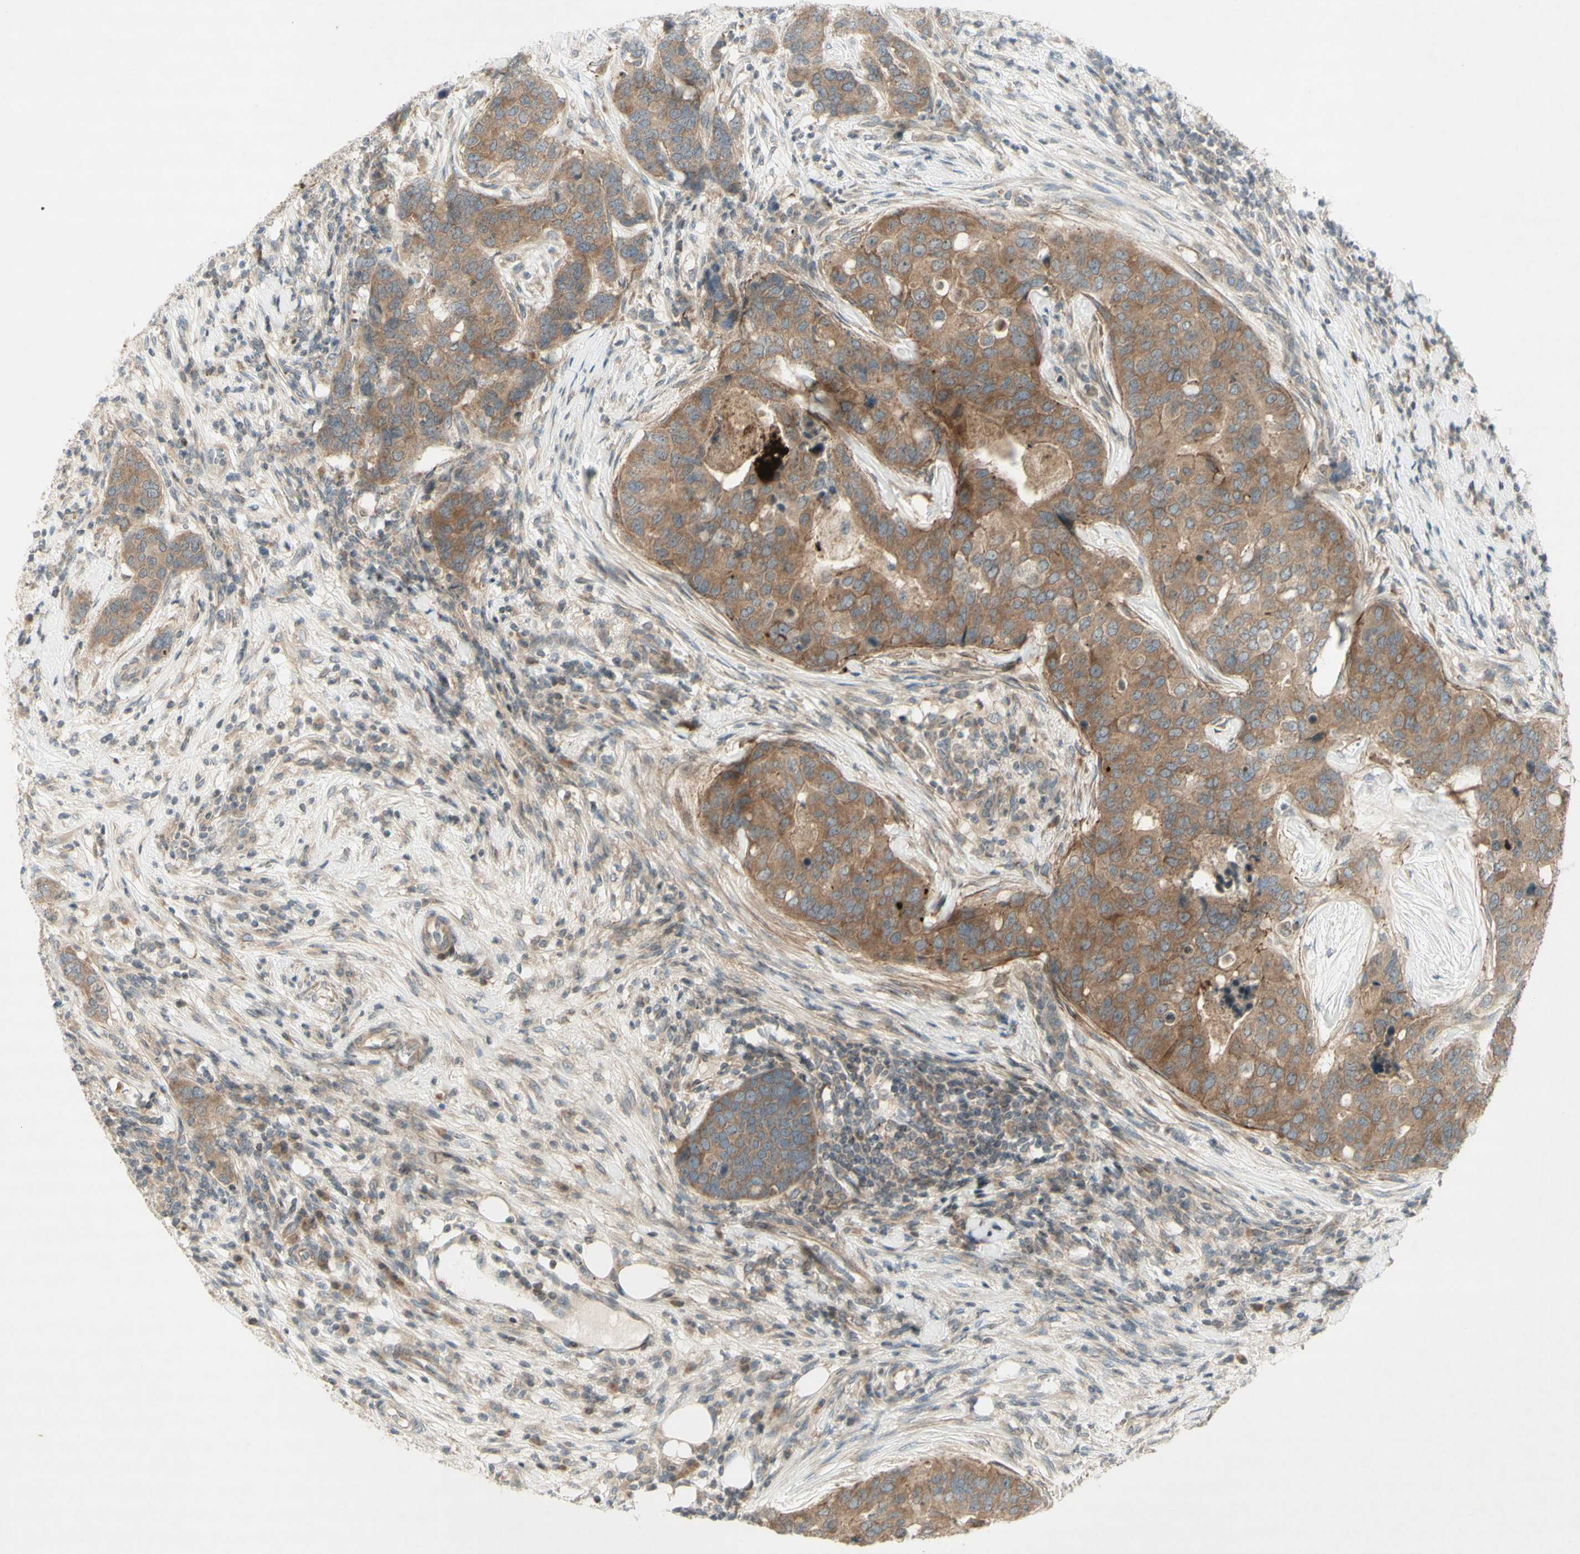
{"staining": {"intensity": "moderate", "quantity": "25%-75%", "location": "cytoplasmic/membranous"}, "tissue": "breast cancer", "cell_type": "Tumor cells", "image_type": "cancer", "snomed": [{"axis": "morphology", "description": "Lobular carcinoma"}, {"axis": "topography", "description": "Breast"}], "caption": "Breast lobular carcinoma stained with a brown dye demonstrates moderate cytoplasmic/membranous positive positivity in approximately 25%-75% of tumor cells.", "gene": "ETF1", "patient": {"sex": "female", "age": 59}}